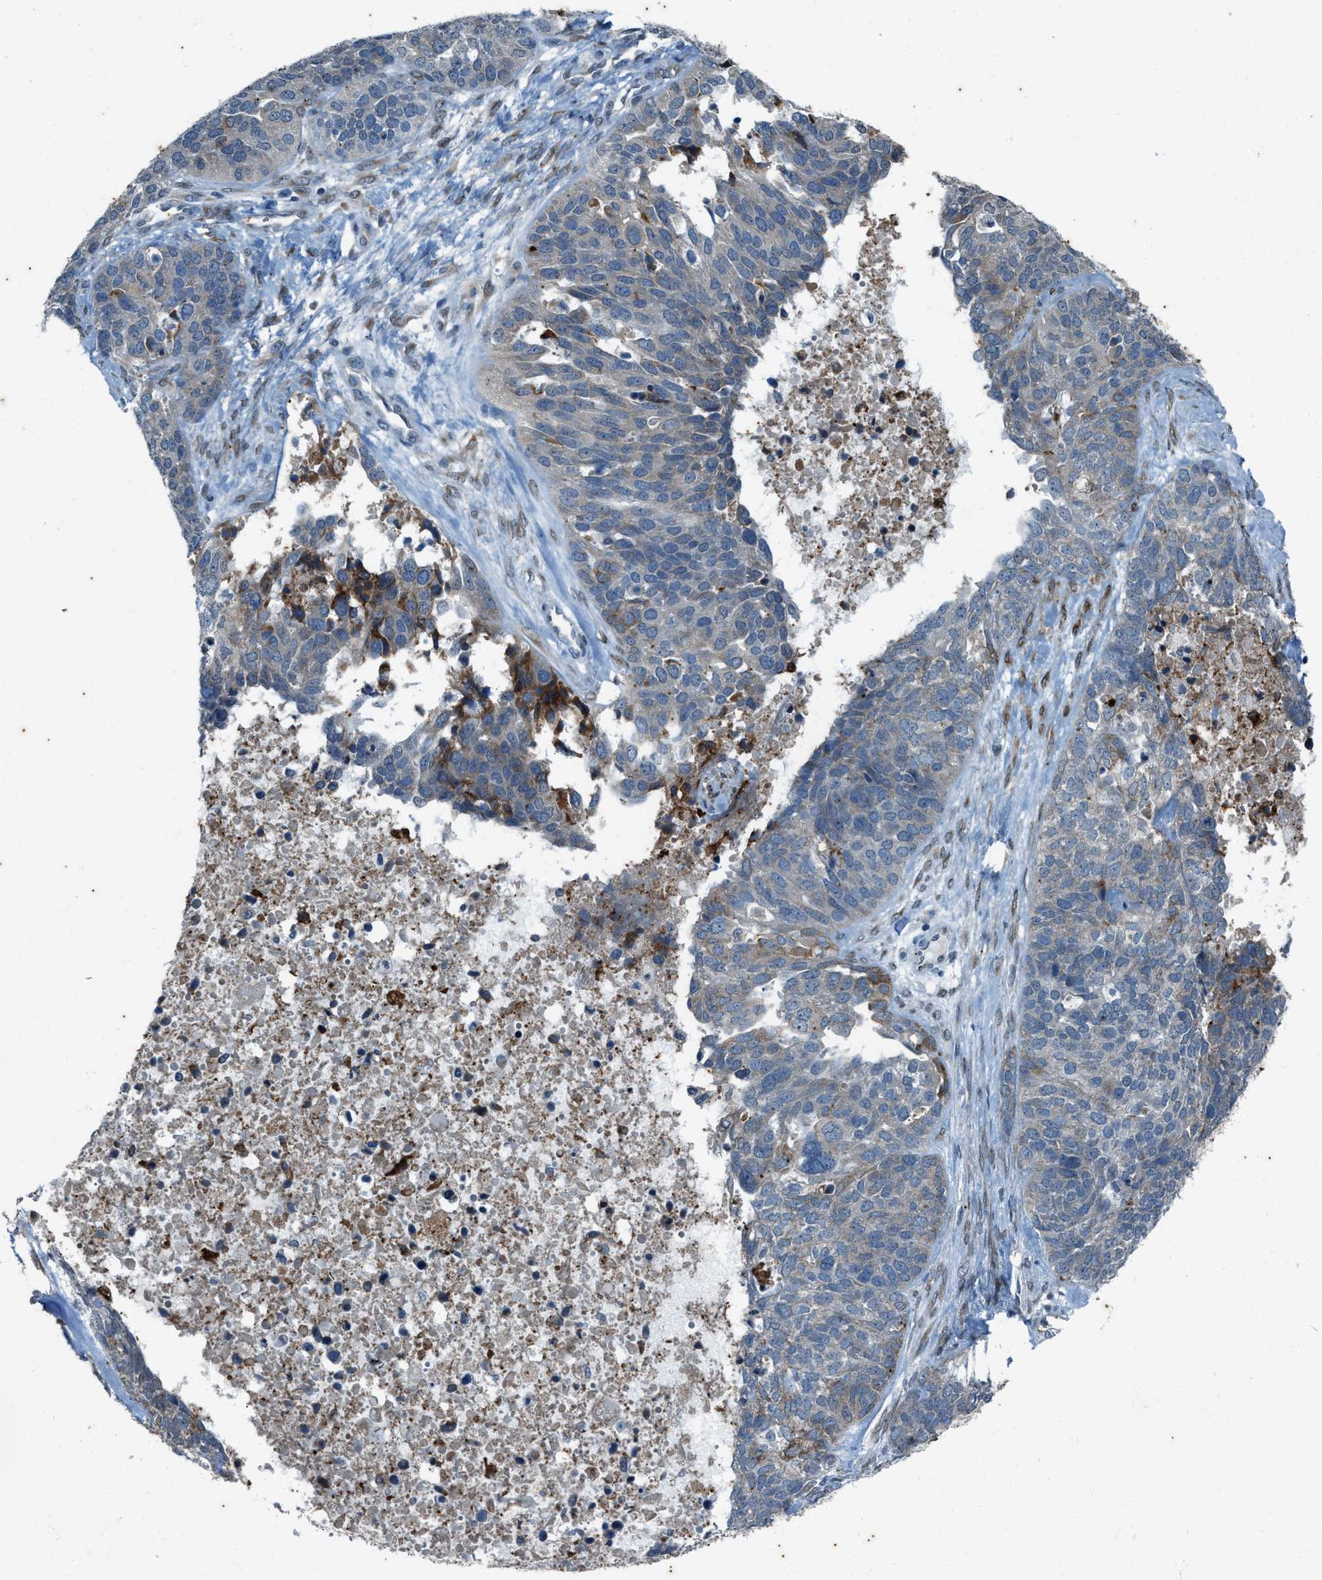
{"staining": {"intensity": "weak", "quantity": "<25%", "location": "cytoplasmic/membranous"}, "tissue": "ovarian cancer", "cell_type": "Tumor cells", "image_type": "cancer", "snomed": [{"axis": "morphology", "description": "Cystadenocarcinoma, serous, NOS"}, {"axis": "topography", "description": "Ovary"}], "caption": "Immunohistochemistry (IHC) of human ovarian cancer reveals no staining in tumor cells.", "gene": "CHPF2", "patient": {"sex": "female", "age": 44}}